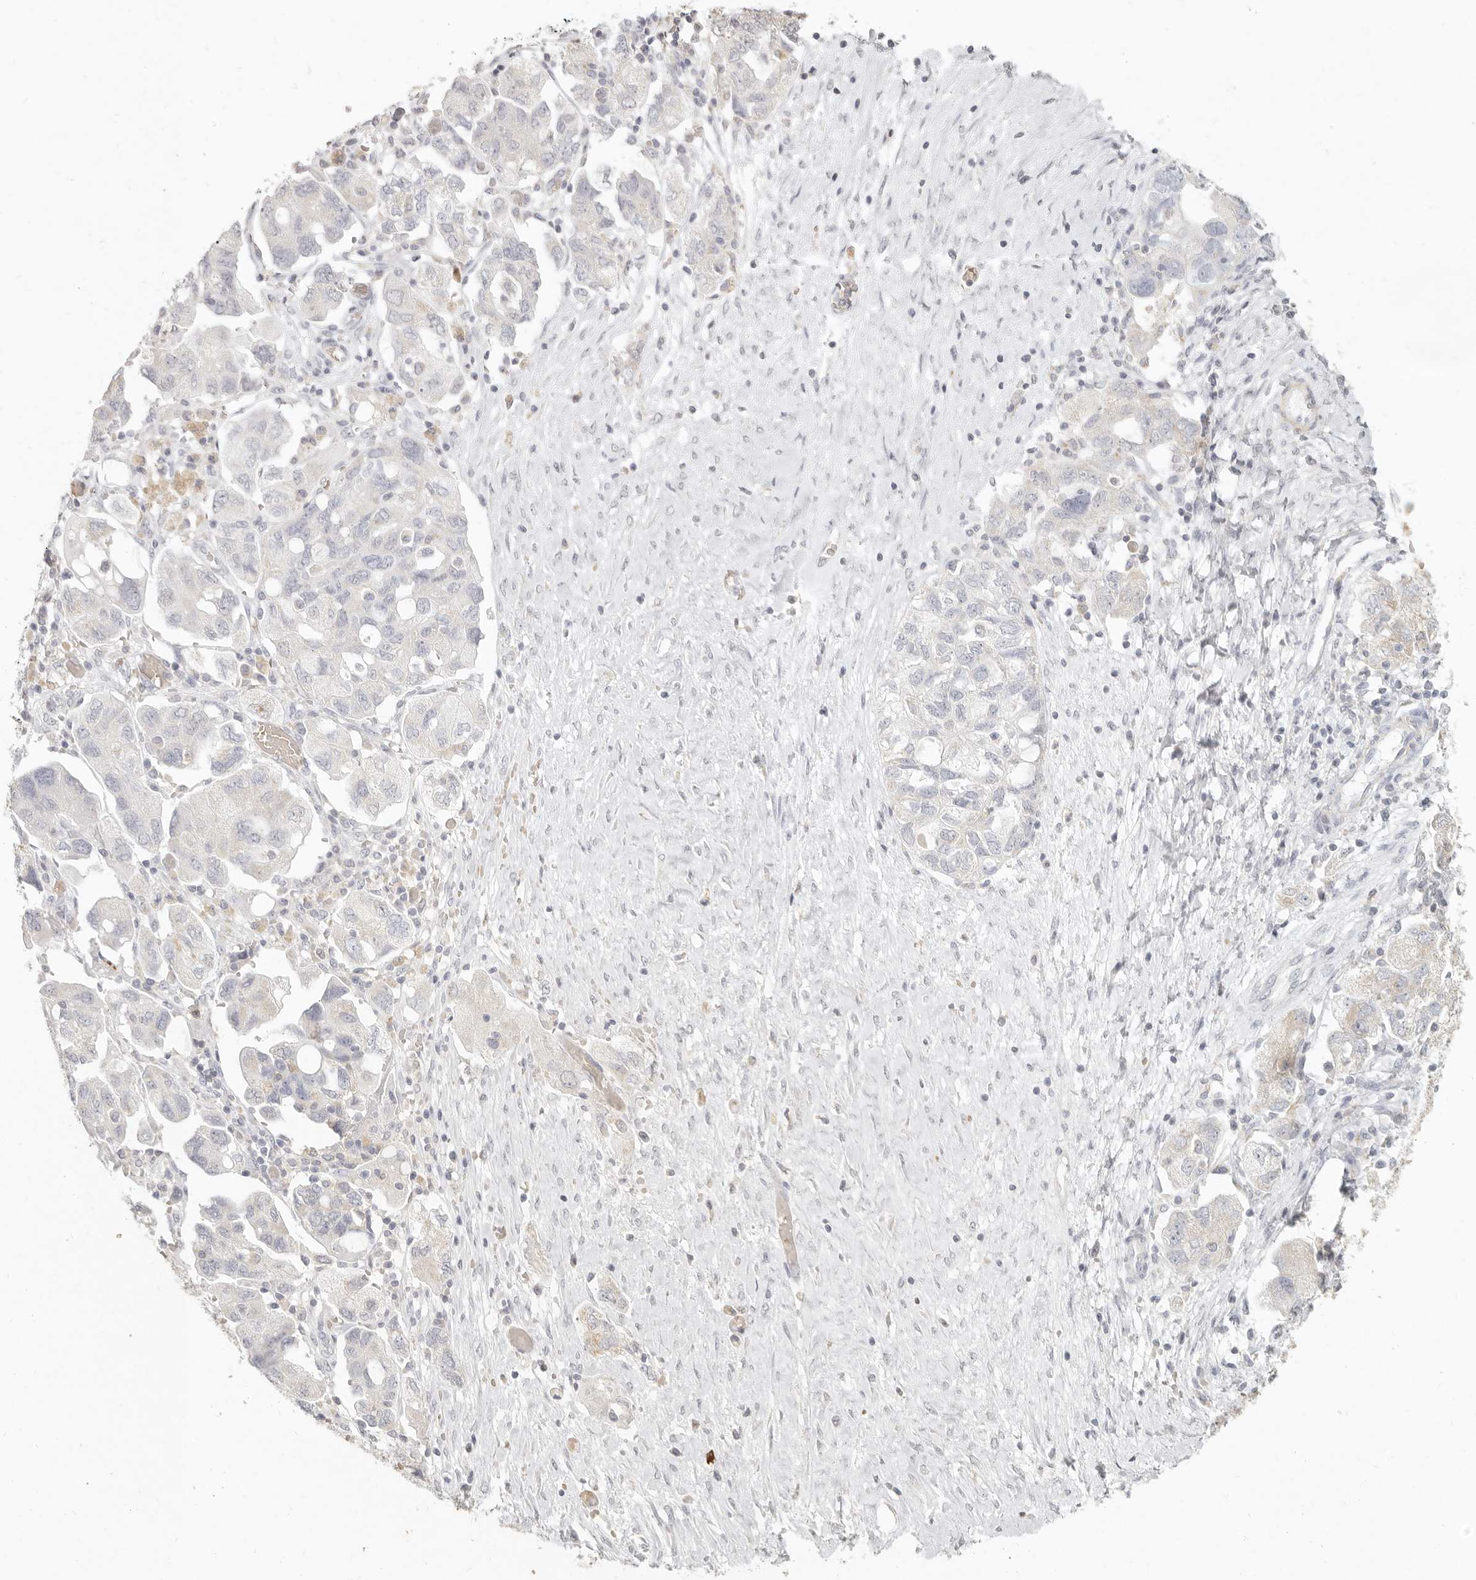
{"staining": {"intensity": "negative", "quantity": "none", "location": "none"}, "tissue": "ovarian cancer", "cell_type": "Tumor cells", "image_type": "cancer", "snomed": [{"axis": "morphology", "description": "Carcinoma, NOS"}, {"axis": "morphology", "description": "Cystadenocarcinoma, serous, NOS"}, {"axis": "topography", "description": "Ovary"}], "caption": "This is a micrograph of IHC staining of ovarian cancer (carcinoma), which shows no staining in tumor cells.", "gene": "NIBAN1", "patient": {"sex": "female", "age": 69}}